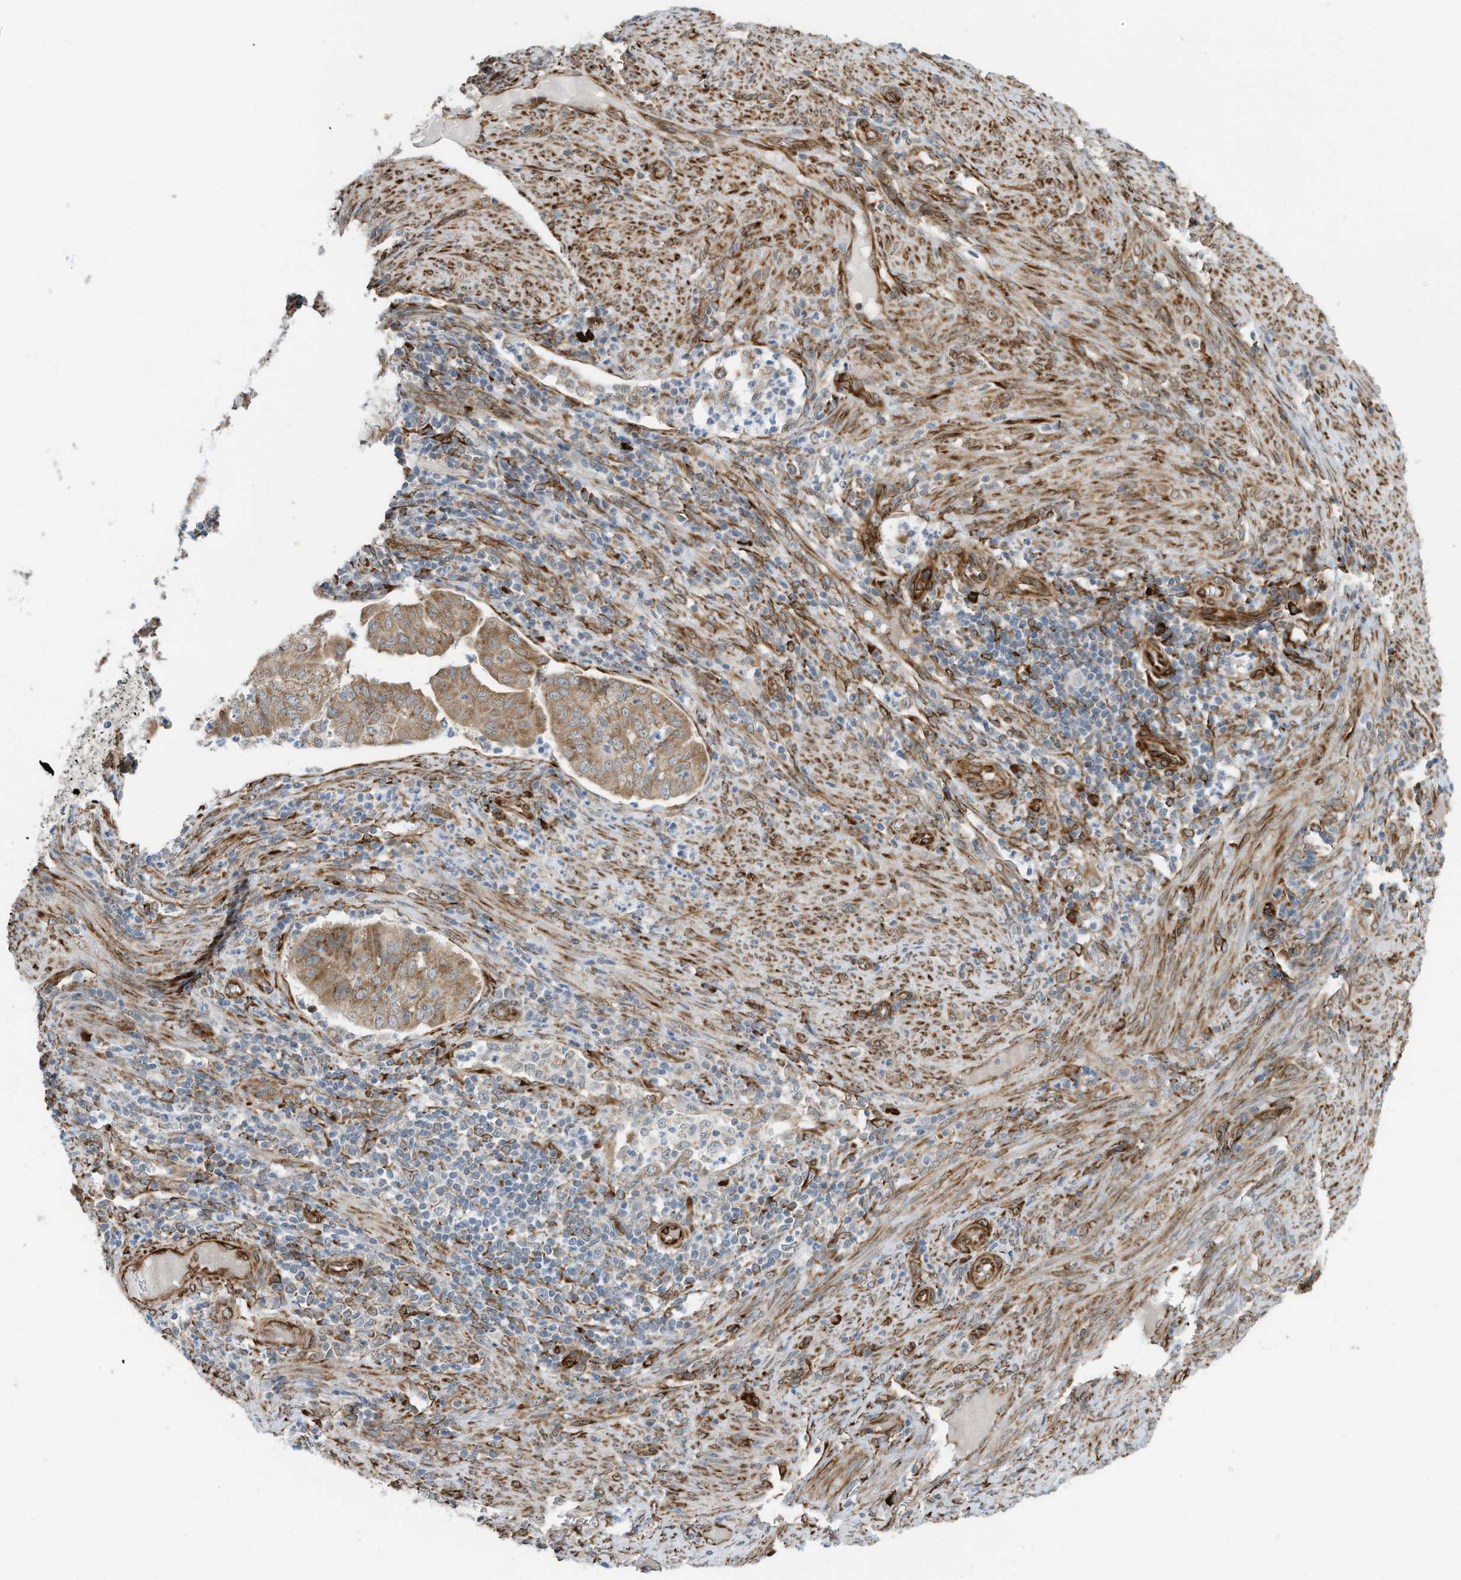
{"staining": {"intensity": "strong", "quantity": ">75%", "location": "cytoplasmic/membranous"}, "tissue": "endometrial cancer", "cell_type": "Tumor cells", "image_type": "cancer", "snomed": [{"axis": "morphology", "description": "Adenocarcinoma, NOS"}, {"axis": "topography", "description": "Endometrium"}], "caption": "High-power microscopy captured an IHC histopathology image of adenocarcinoma (endometrial), revealing strong cytoplasmic/membranous staining in about >75% of tumor cells. (Brightfield microscopy of DAB IHC at high magnification).", "gene": "ZBTB45", "patient": {"sex": "female", "age": 51}}